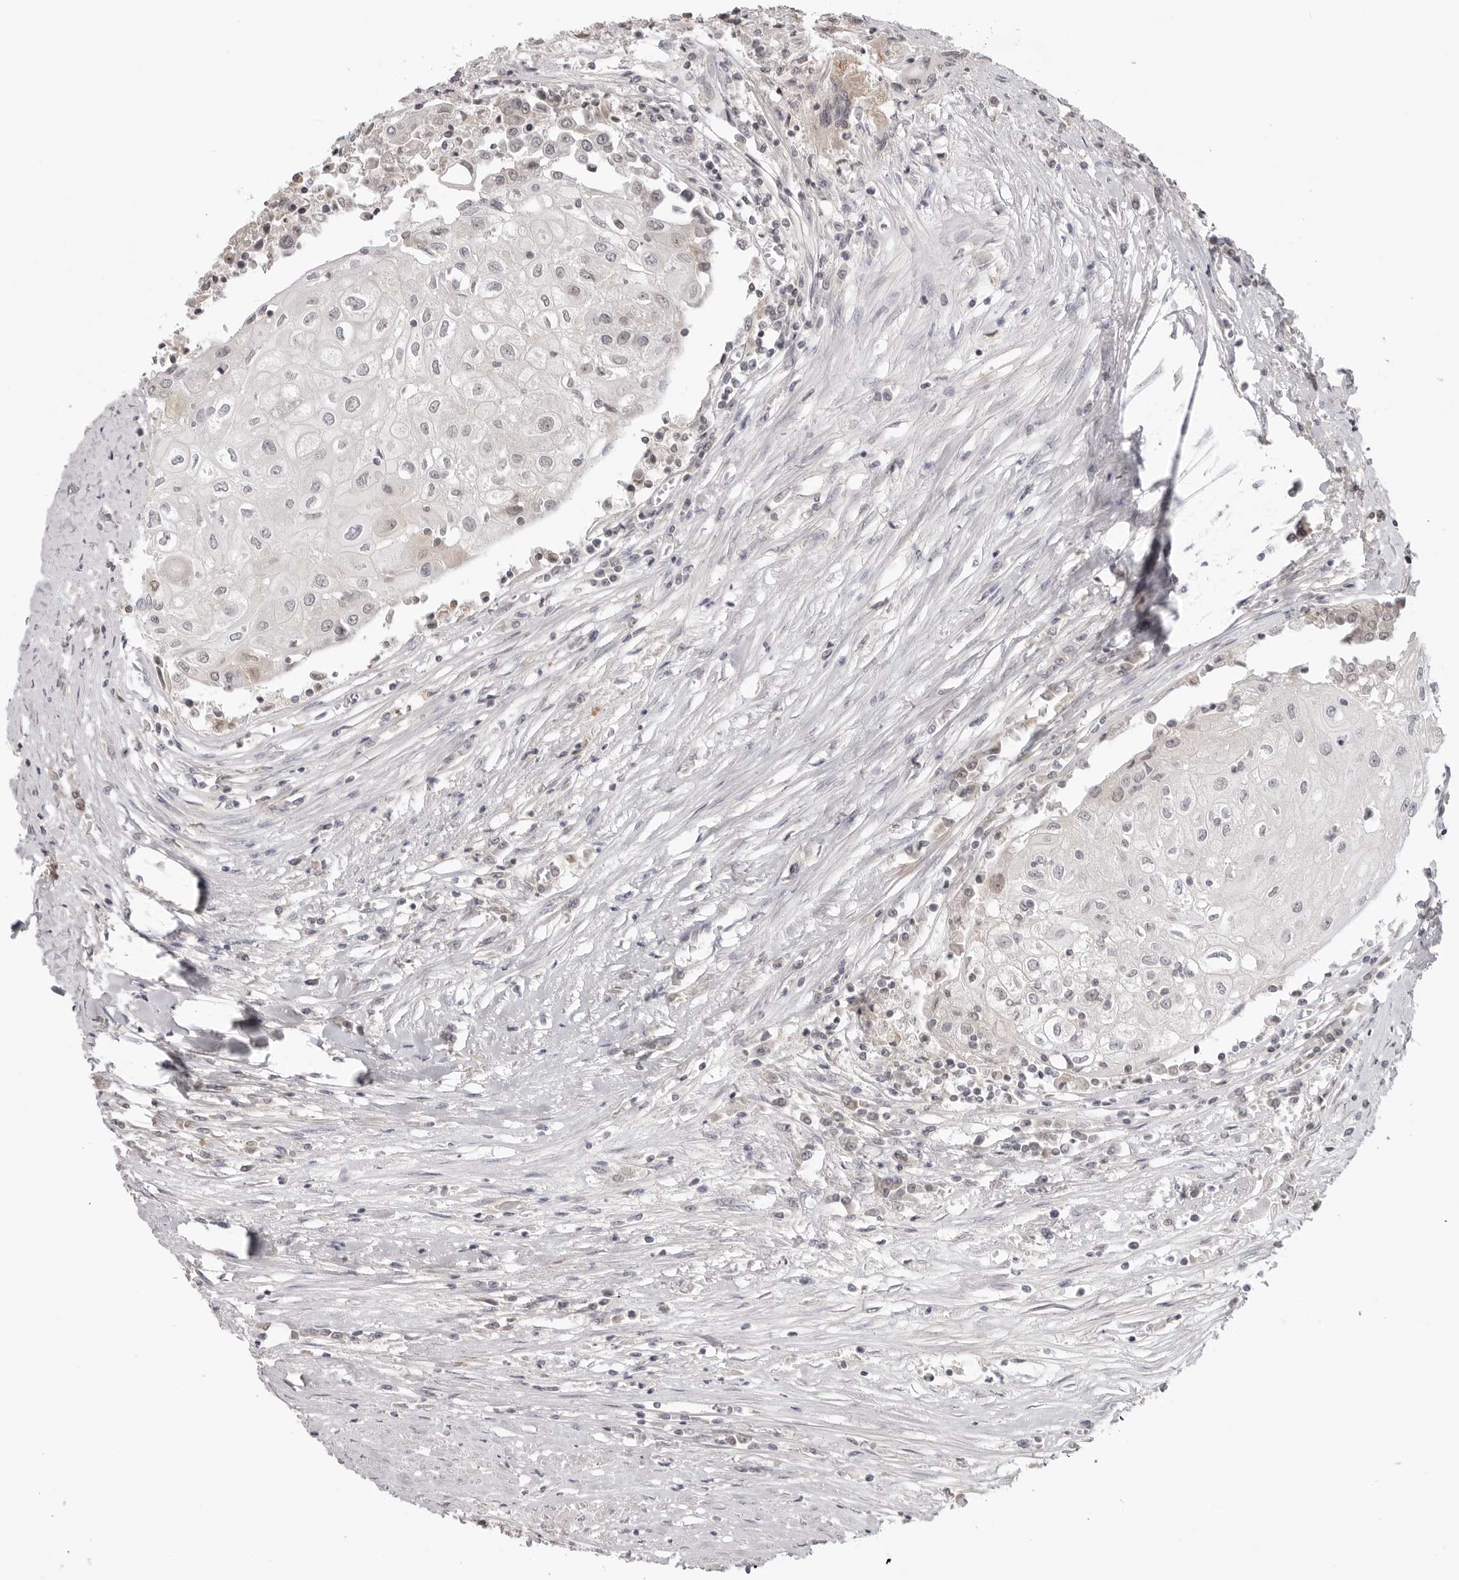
{"staining": {"intensity": "weak", "quantity": "25%-75%", "location": "nuclear"}, "tissue": "urothelial cancer", "cell_type": "Tumor cells", "image_type": "cancer", "snomed": [{"axis": "morphology", "description": "Urothelial carcinoma, High grade"}, {"axis": "topography", "description": "Urinary bladder"}], "caption": "High-power microscopy captured an IHC image of urothelial carcinoma (high-grade), revealing weak nuclear expression in about 25%-75% of tumor cells.", "gene": "ACP6", "patient": {"sex": "female", "age": 85}}